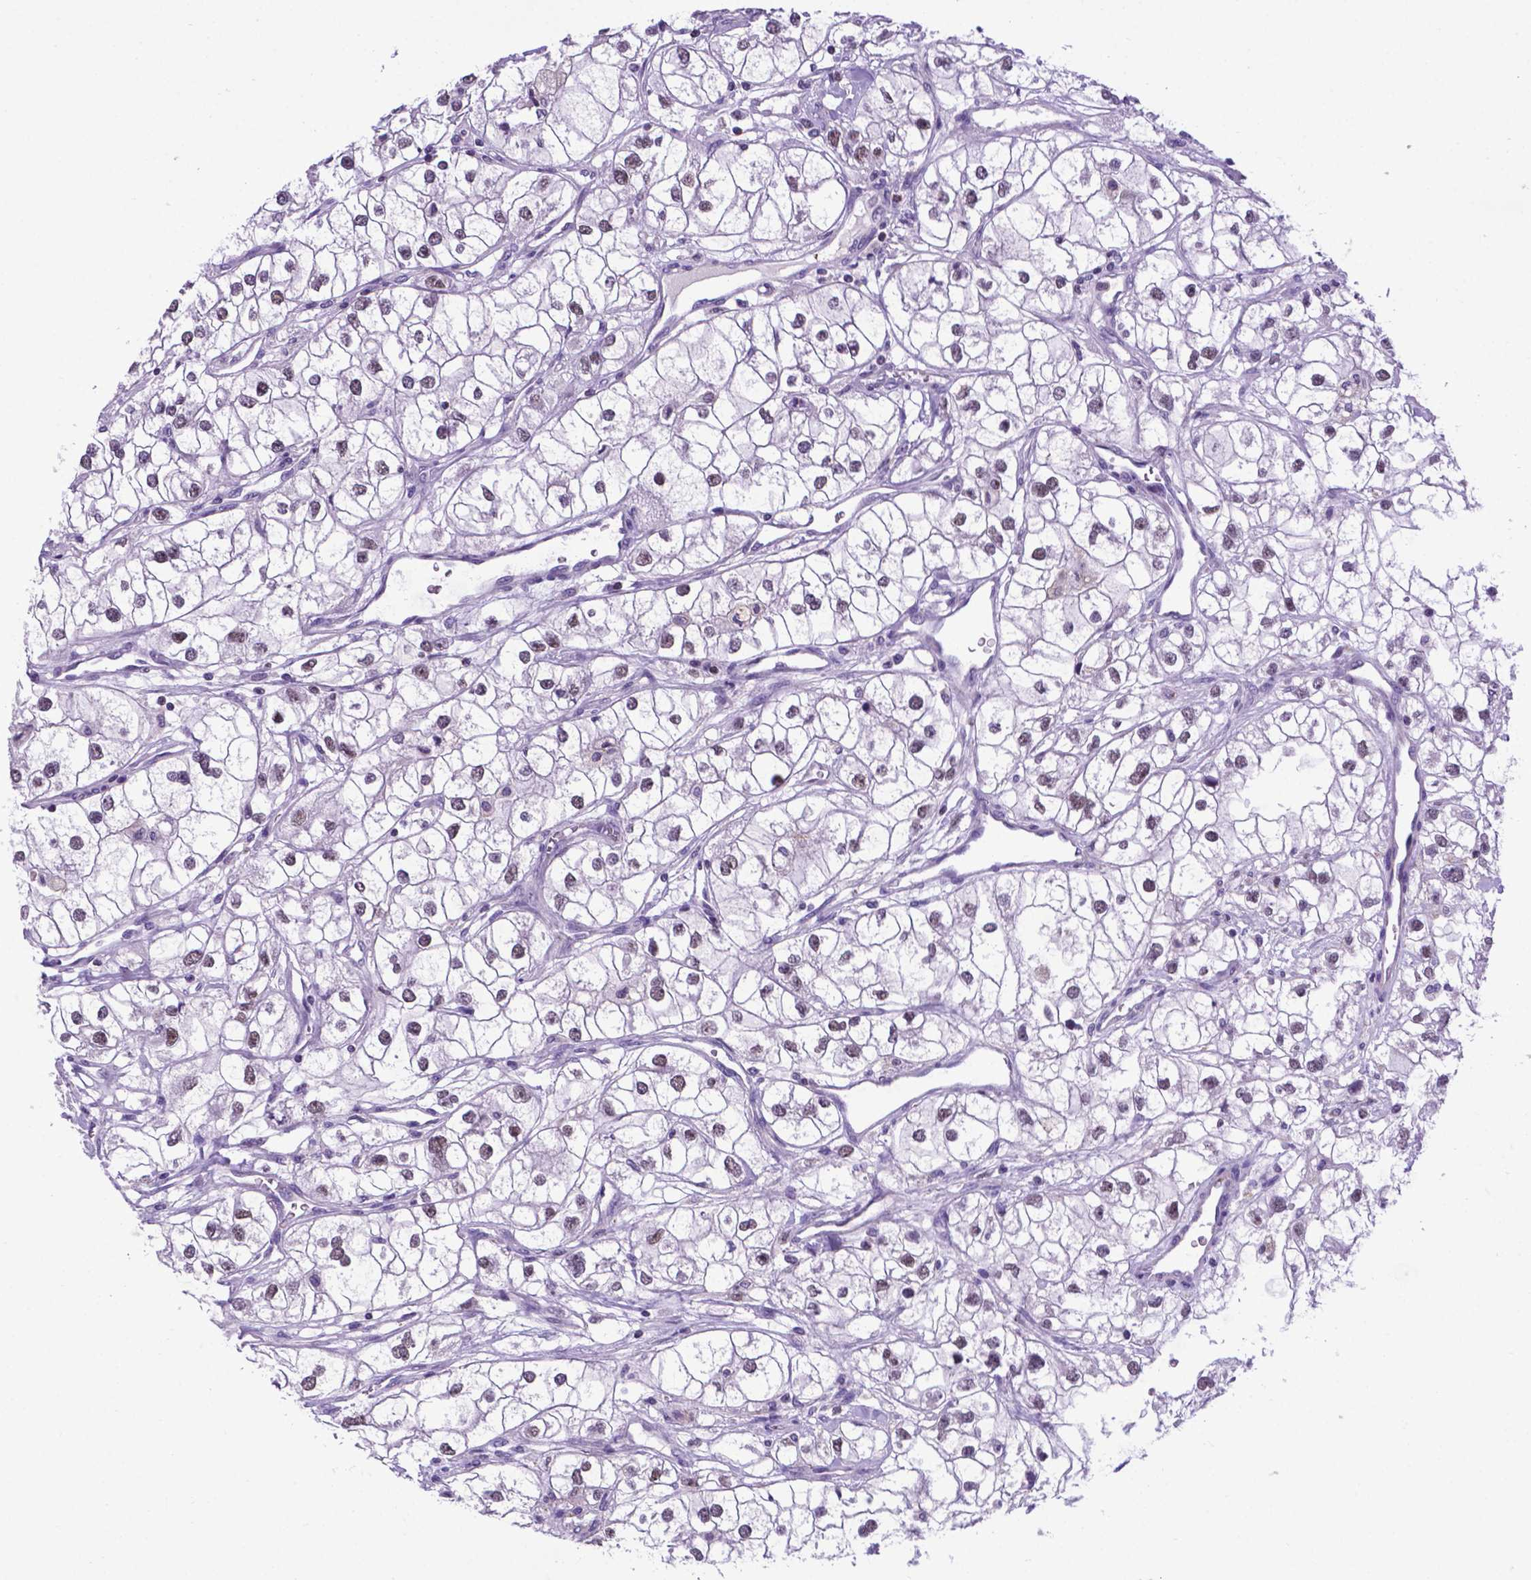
{"staining": {"intensity": "moderate", "quantity": ">75%", "location": "nuclear"}, "tissue": "renal cancer", "cell_type": "Tumor cells", "image_type": "cancer", "snomed": [{"axis": "morphology", "description": "Adenocarcinoma, NOS"}, {"axis": "topography", "description": "Kidney"}], "caption": "Protein expression by immunohistochemistry (IHC) displays moderate nuclear positivity in approximately >75% of tumor cells in adenocarcinoma (renal).", "gene": "POU3F3", "patient": {"sex": "male", "age": 59}}